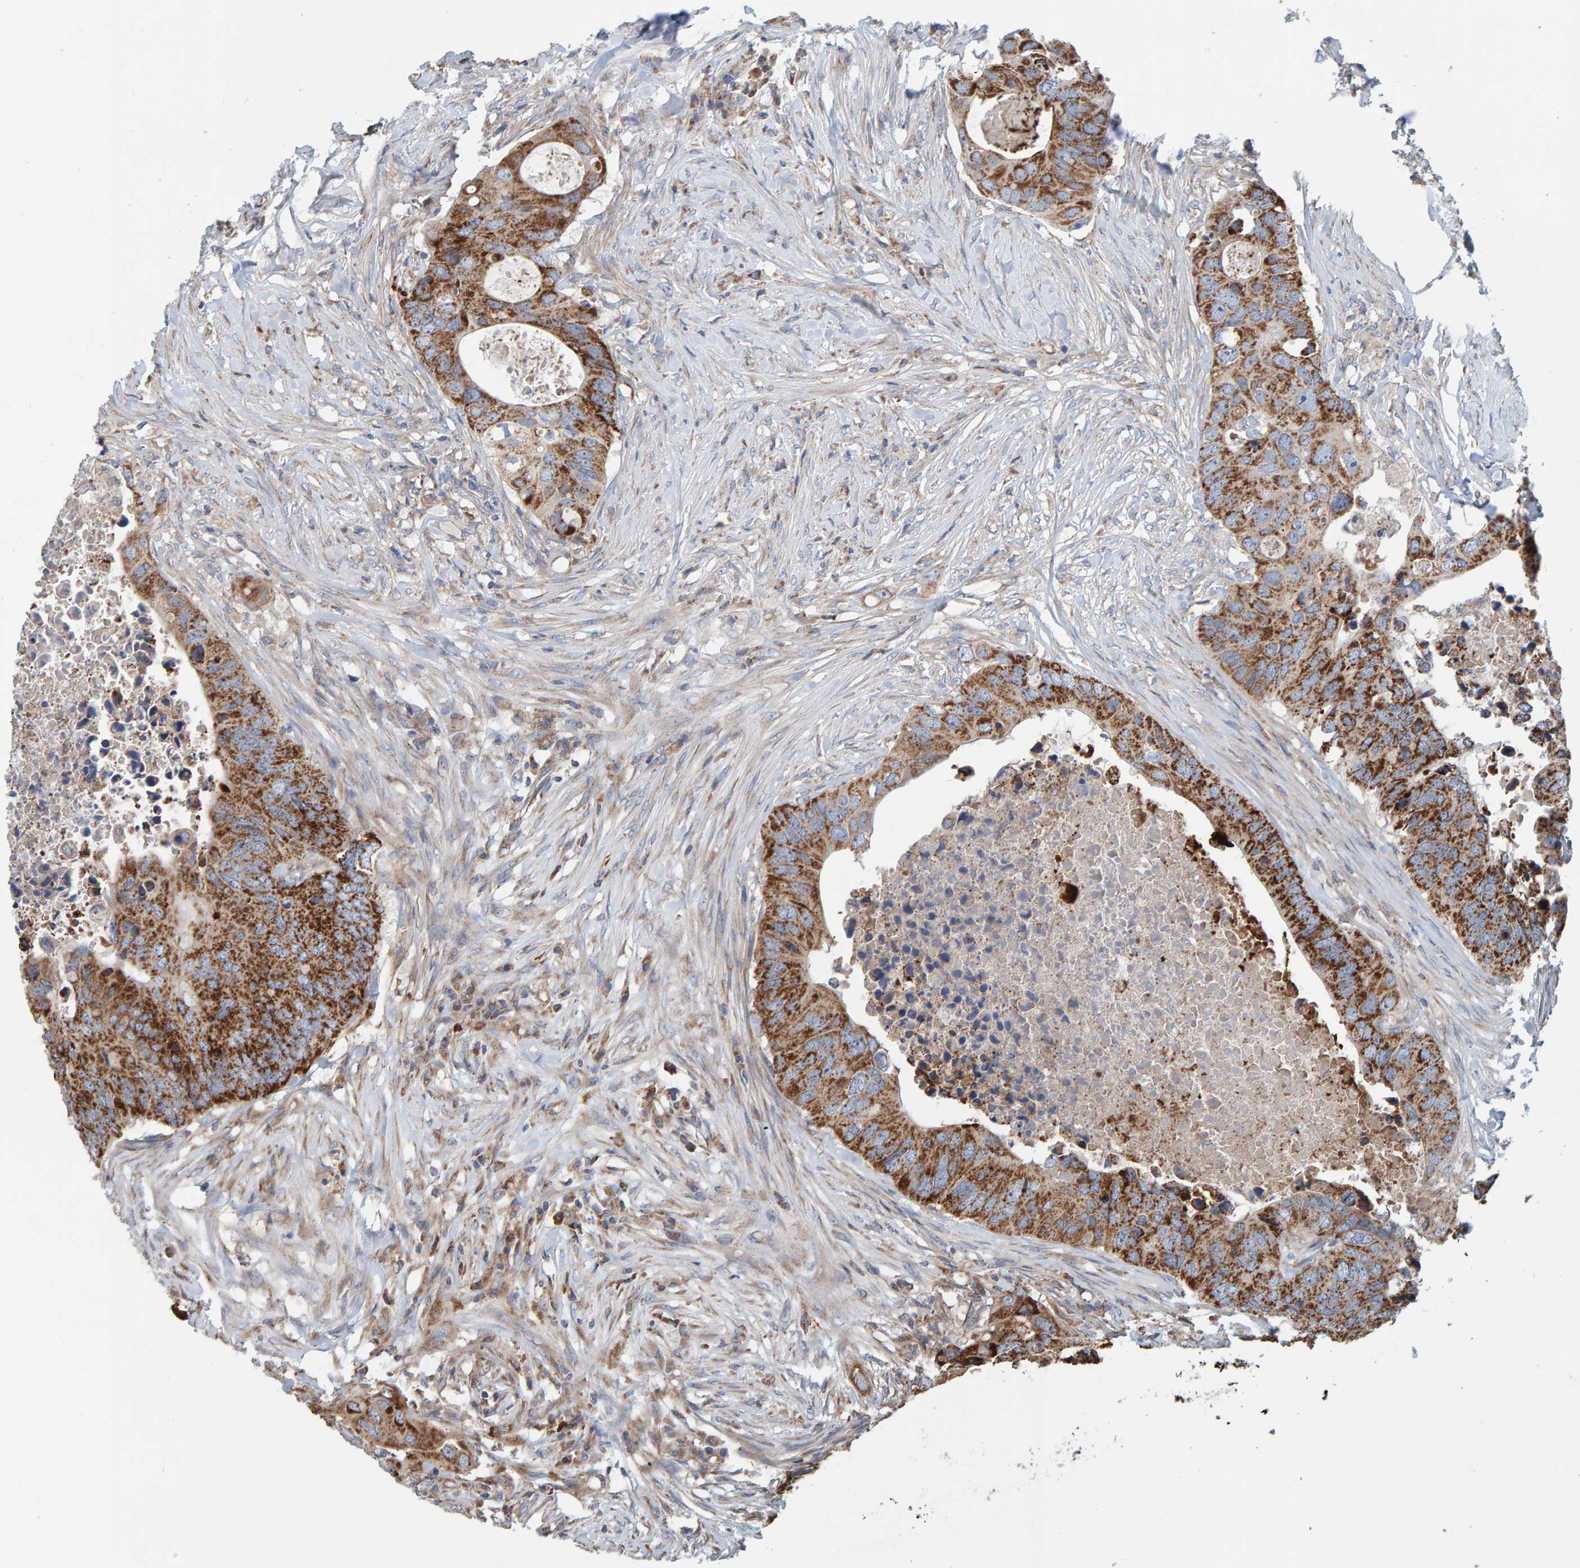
{"staining": {"intensity": "strong", "quantity": ">75%", "location": "cytoplasmic/membranous"}, "tissue": "colorectal cancer", "cell_type": "Tumor cells", "image_type": "cancer", "snomed": [{"axis": "morphology", "description": "Adenocarcinoma, NOS"}, {"axis": "topography", "description": "Colon"}], "caption": "Immunohistochemical staining of human colorectal cancer (adenocarcinoma) shows high levels of strong cytoplasmic/membranous expression in about >75% of tumor cells.", "gene": "MRPL45", "patient": {"sex": "male", "age": 71}}